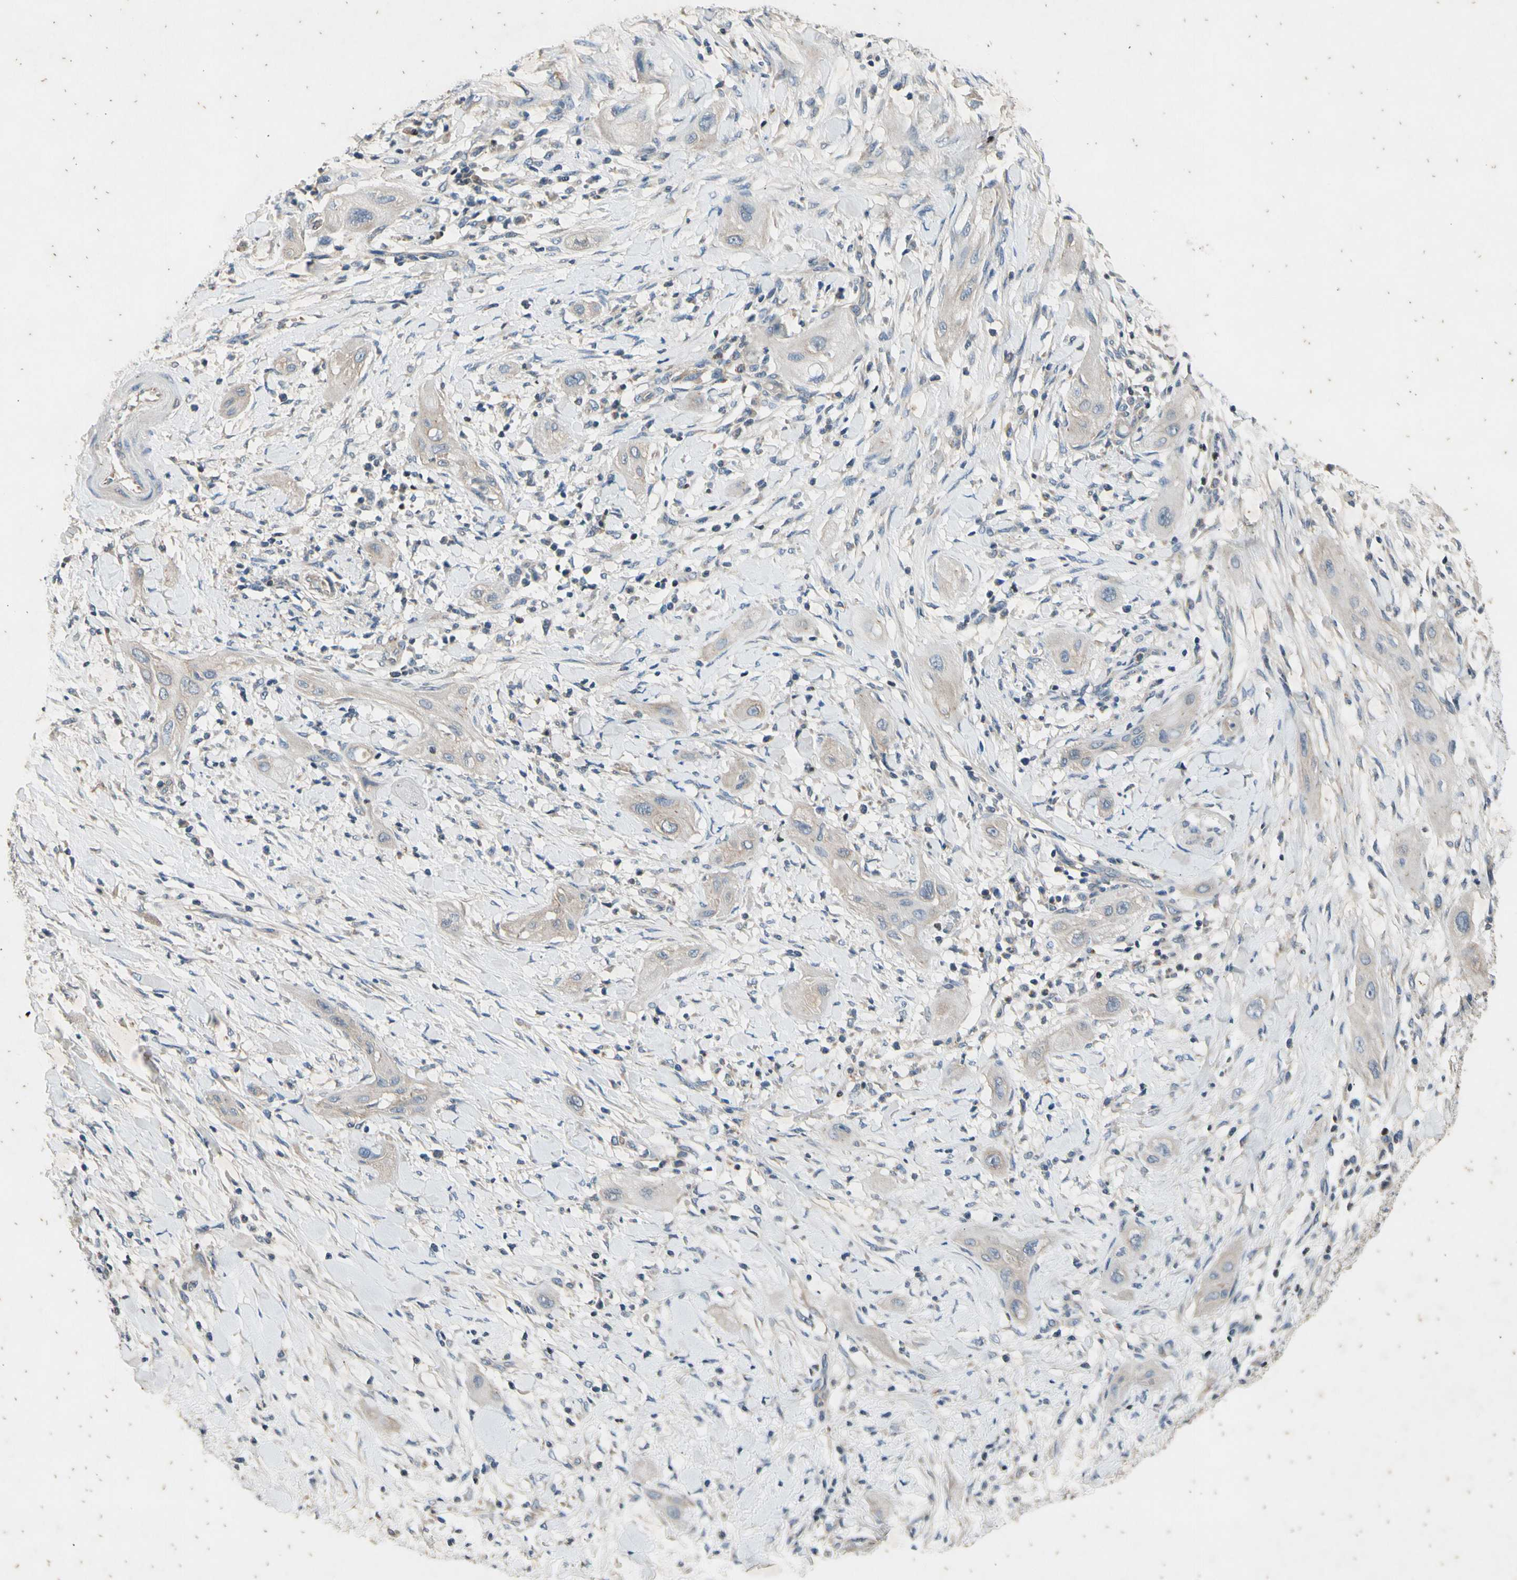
{"staining": {"intensity": "weak", "quantity": ">75%", "location": "cytoplasmic/membranous"}, "tissue": "lung cancer", "cell_type": "Tumor cells", "image_type": "cancer", "snomed": [{"axis": "morphology", "description": "Squamous cell carcinoma, NOS"}, {"axis": "topography", "description": "Lung"}], "caption": "This image shows immunohistochemistry staining of human lung cancer, with low weak cytoplasmic/membranous expression in about >75% of tumor cells.", "gene": "TBX21", "patient": {"sex": "female", "age": 47}}